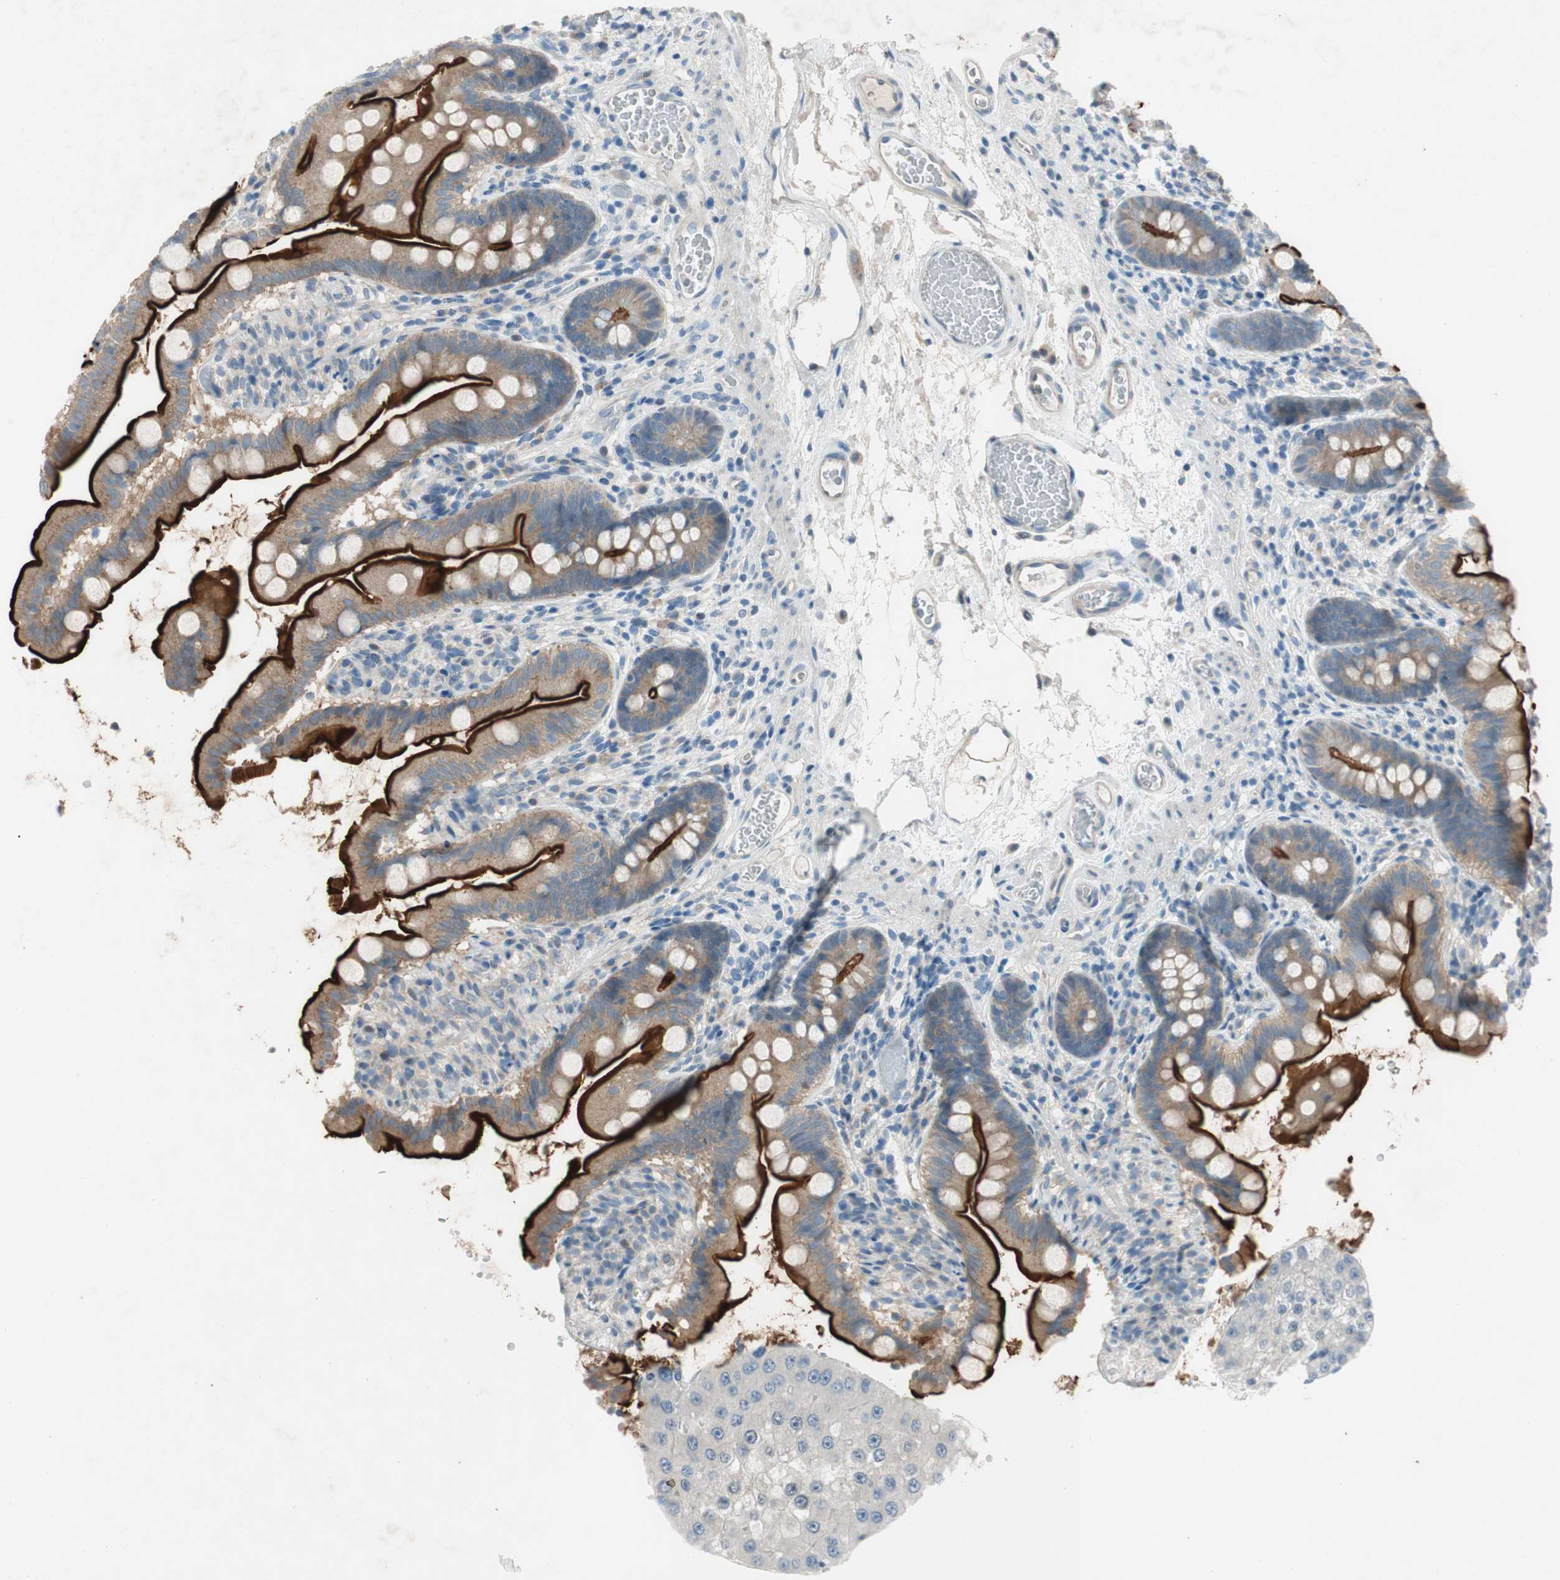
{"staining": {"intensity": "strong", "quantity": ">75%", "location": "cytoplasmic/membranous"}, "tissue": "small intestine", "cell_type": "Glandular cells", "image_type": "normal", "snomed": [{"axis": "morphology", "description": "Normal tissue, NOS"}, {"axis": "topography", "description": "Small intestine"}], "caption": "Immunohistochemistry (IHC) (DAB) staining of benign small intestine reveals strong cytoplasmic/membranous protein expression in approximately >75% of glandular cells. Immunohistochemistry stains the protein of interest in brown and the nuclei are stained blue.", "gene": "PRRG4", "patient": {"sex": "female", "age": 56}}